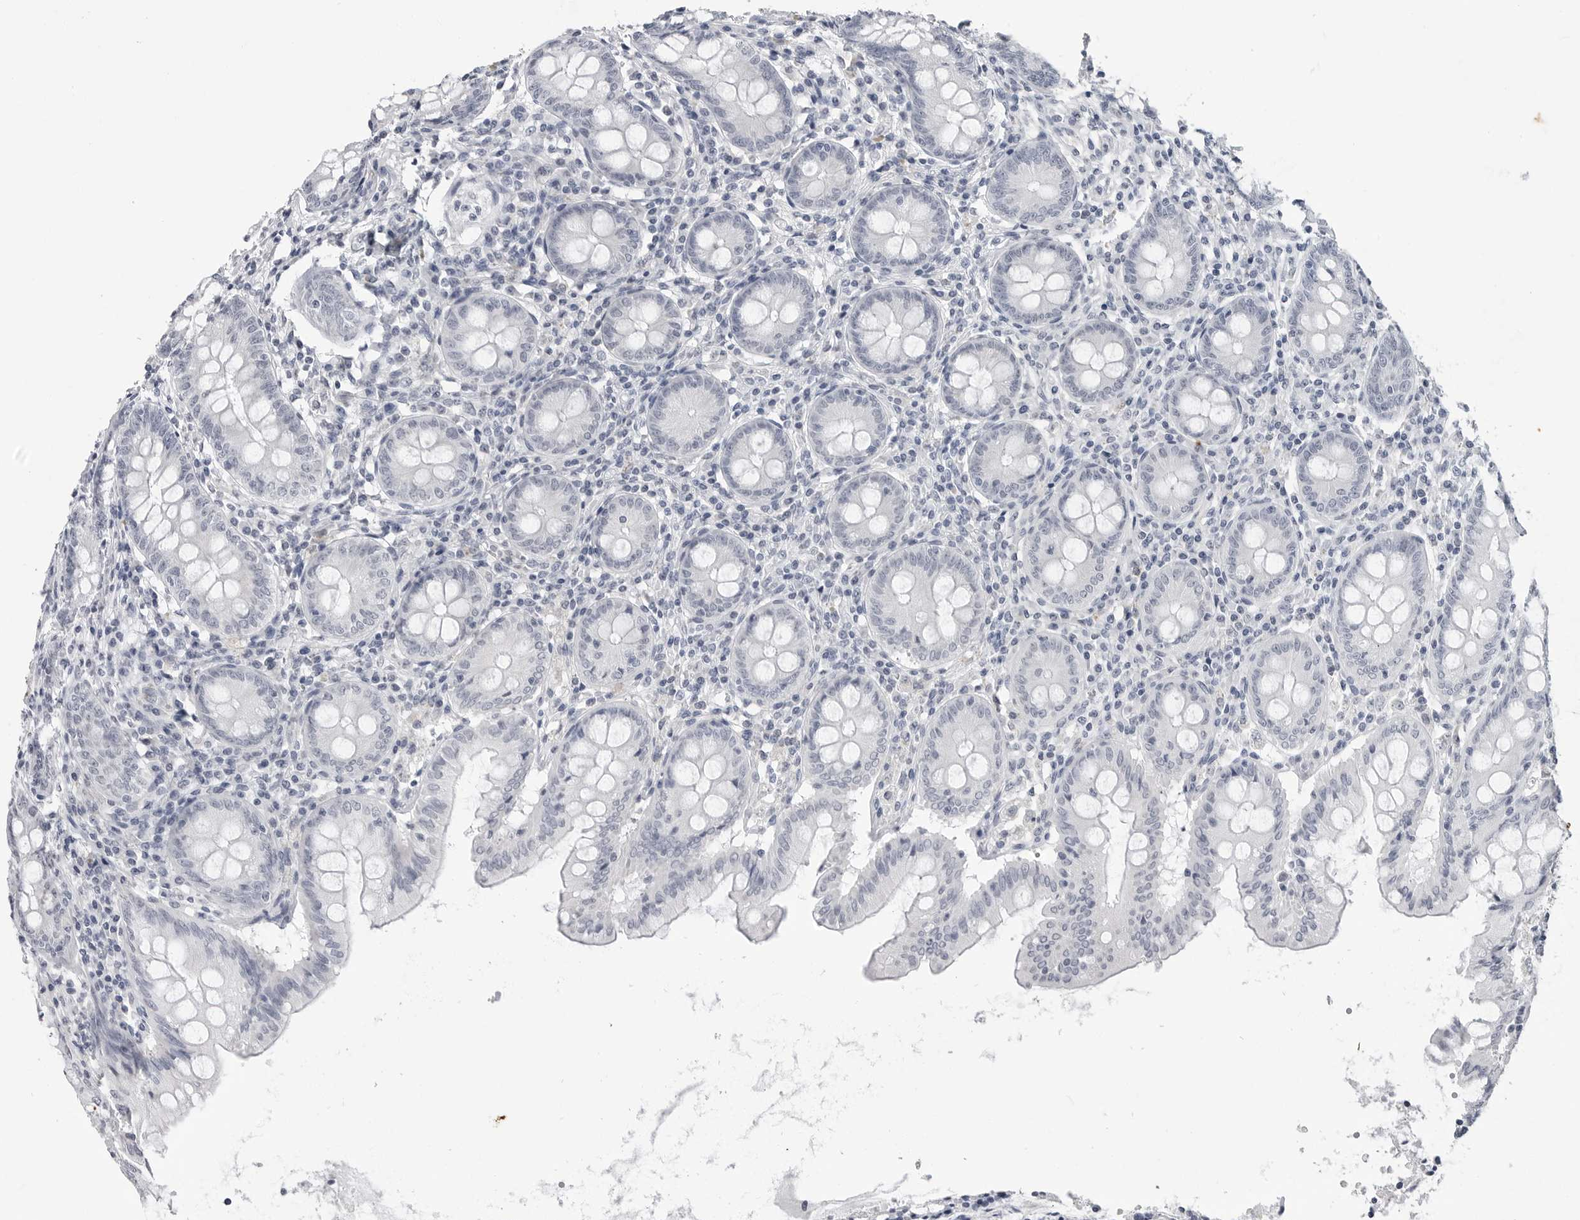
{"staining": {"intensity": "negative", "quantity": "none", "location": "none"}, "tissue": "appendix", "cell_type": "Glandular cells", "image_type": "normal", "snomed": [{"axis": "morphology", "description": "Normal tissue, NOS"}, {"axis": "topography", "description": "Appendix"}], "caption": "A micrograph of appendix stained for a protein shows no brown staining in glandular cells. Nuclei are stained in blue.", "gene": "PGA3", "patient": {"sex": "female", "age": 54}}